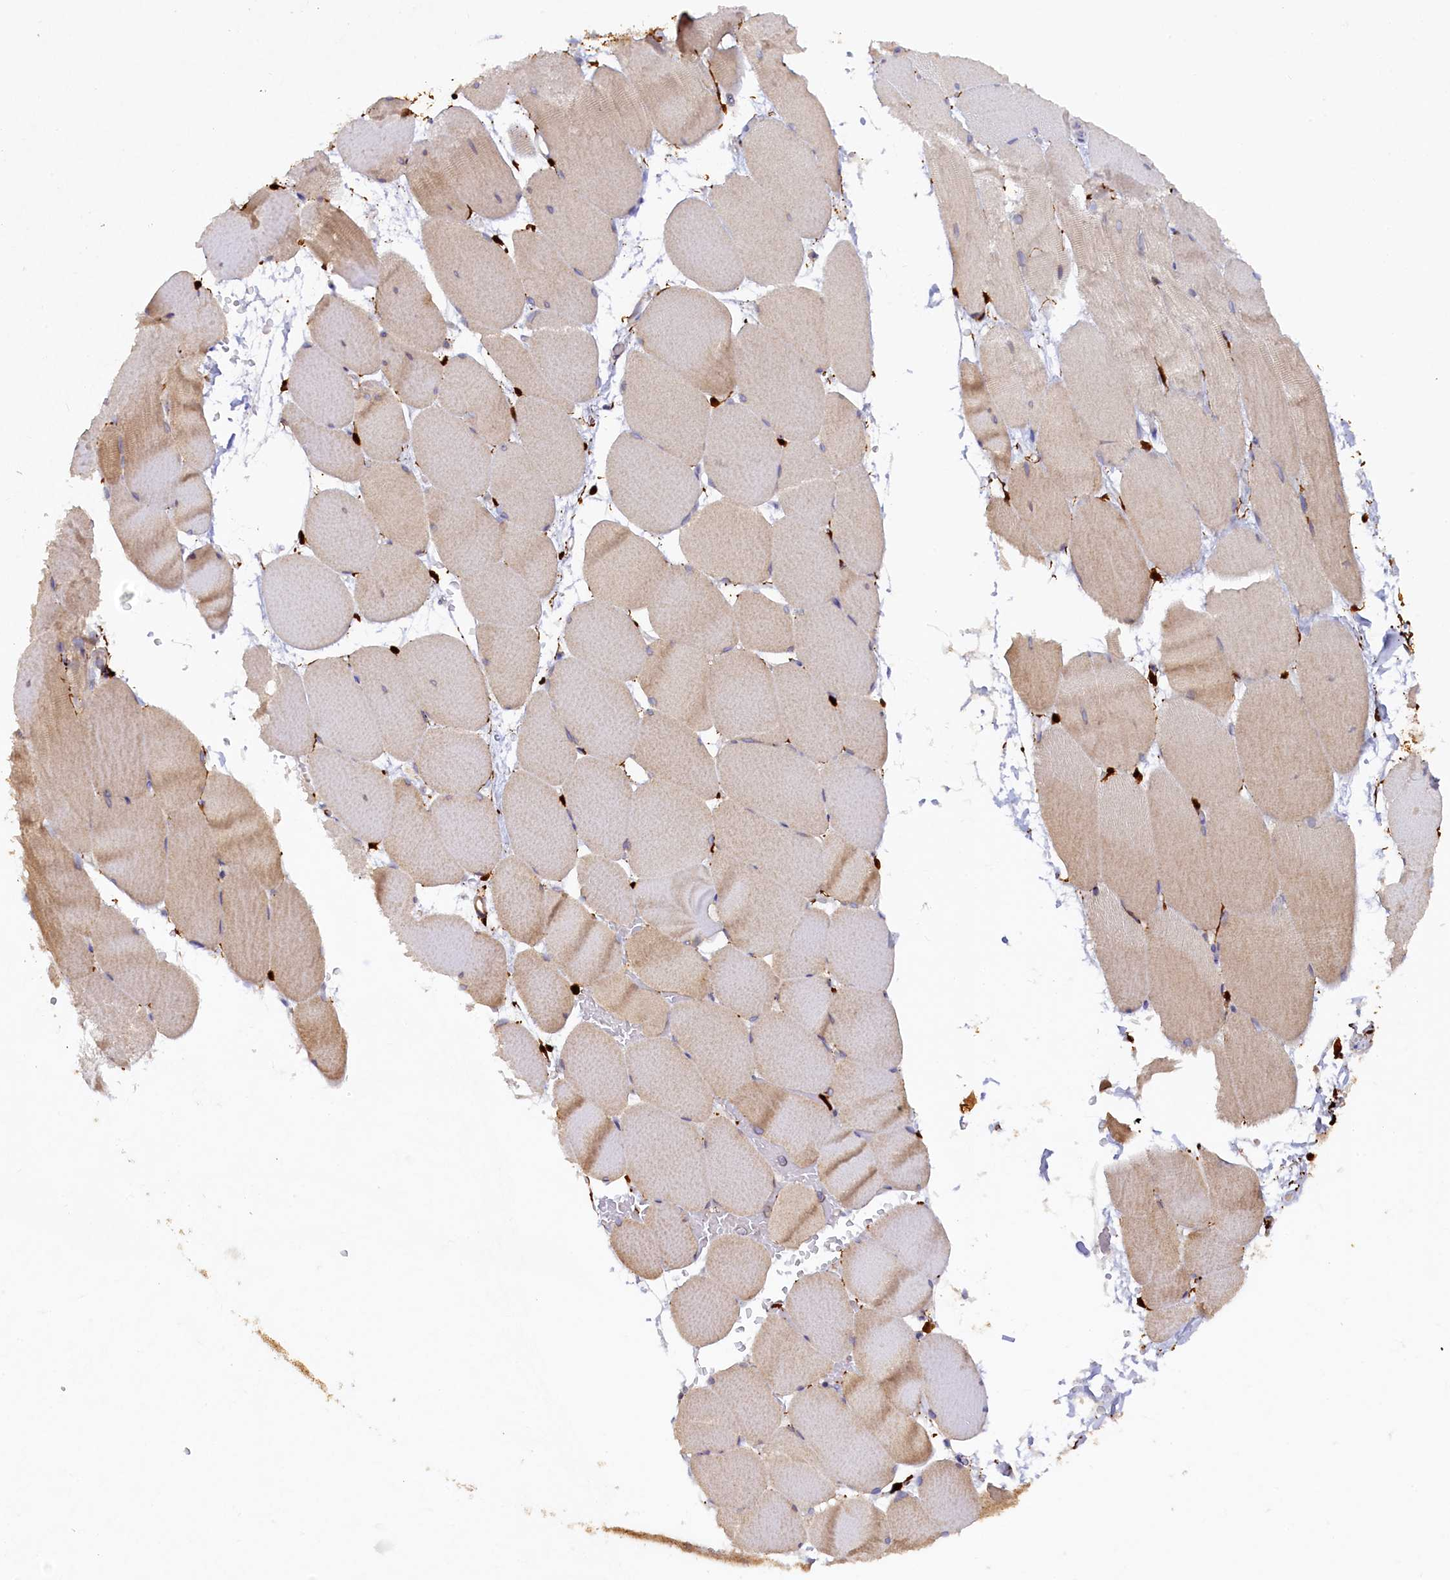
{"staining": {"intensity": "weak", "quantity": "<25%", "location": "cytoplasmic/membranous"}, "tissue": "skeletal muscle", "cell_type": "Myocytes", "image_type": "normal", "snomed": [{"axis": "morphology", "description": "Normal tissue, NOS"}, {"axis": "topography", "description": "Skeletal muscle"}, {"axis": "topography", "description": "Parathyroid gland"}], "caption": "This is an immunohistochemistry micrograph of normal human skeletal muscle. There is no staining in myocytes.", "gene": "POGLUT3", "patient": {"sex": "female", "age": 37}}